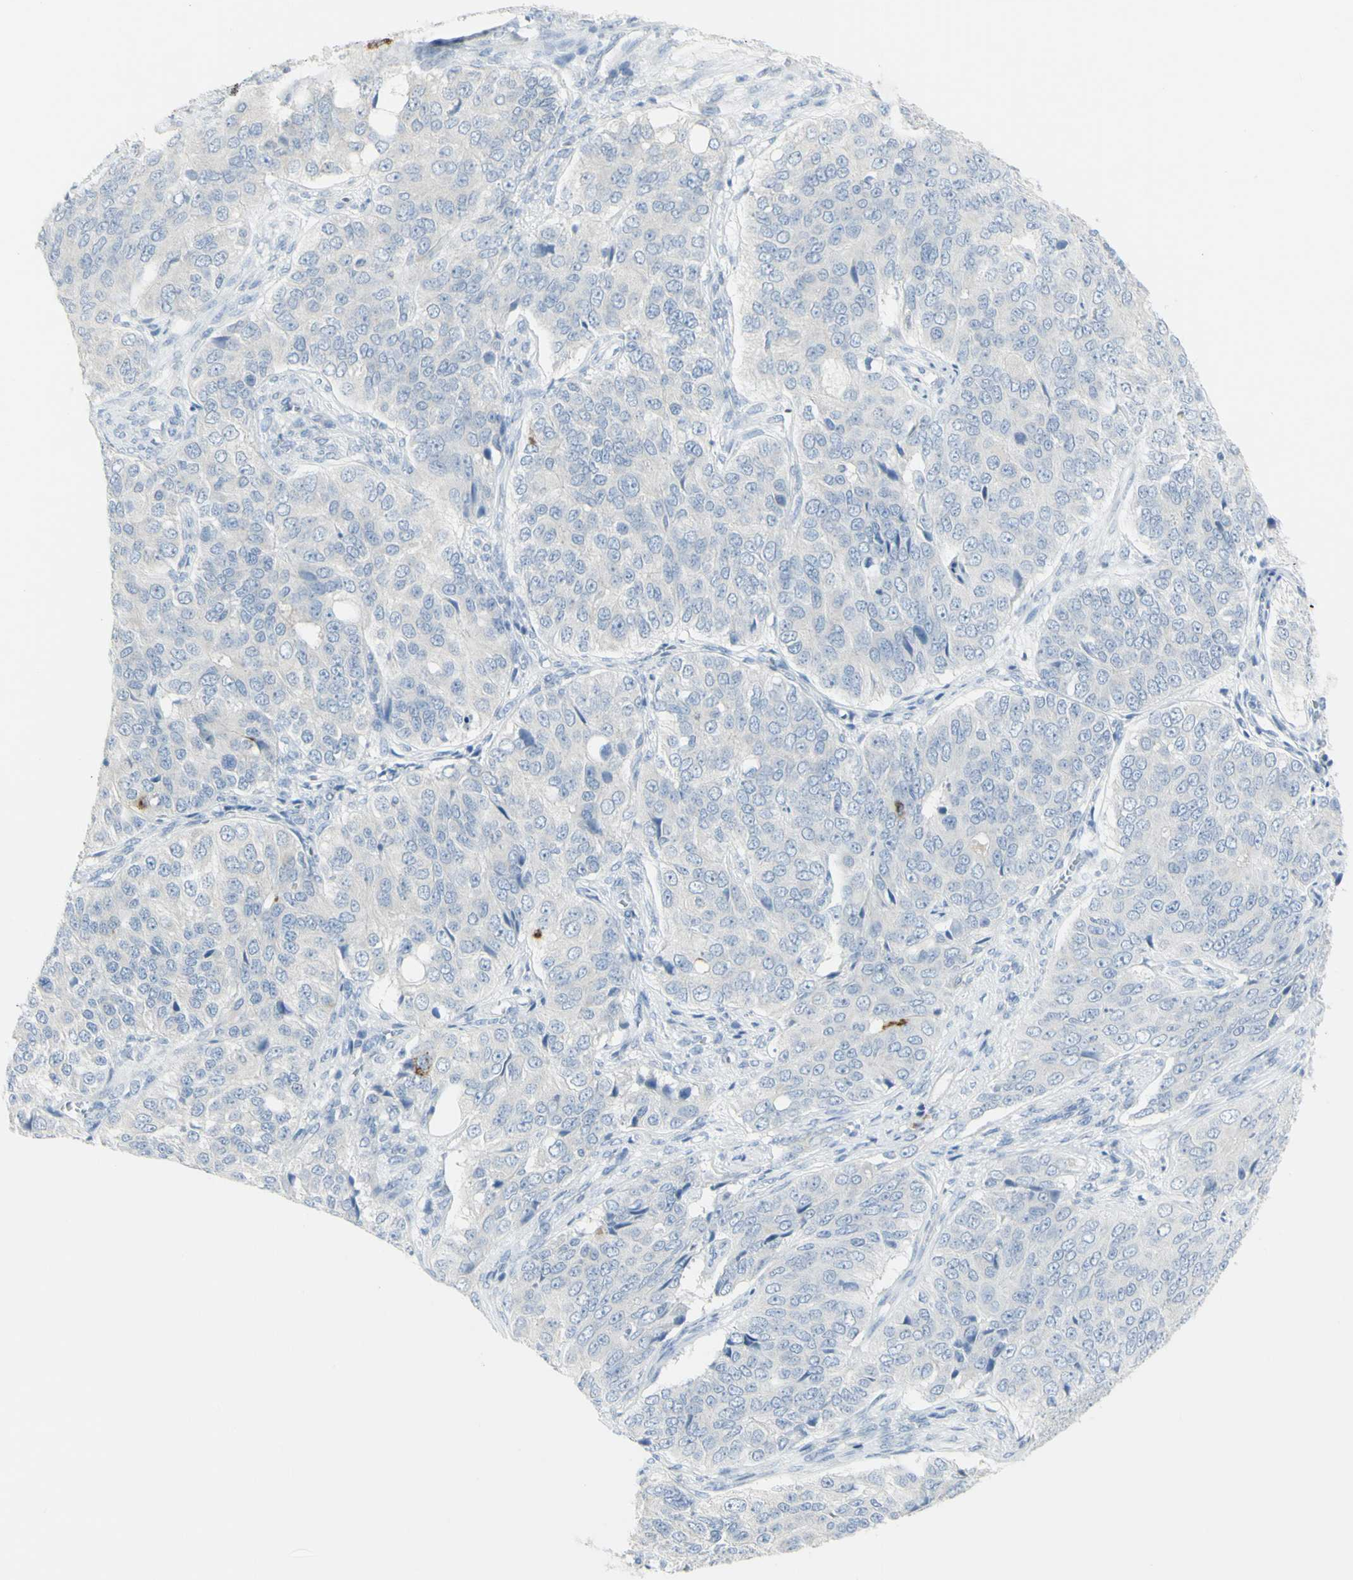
{"staining": {"intensity": "negative", "quantity": "none", "location": "none"}, "tissue": "ovarian cancer", "cell_type": "Tumor cells", "image_type": "cancer", "snomed": [{"axis": "morphology", "description": "Carcinoma, endometroid"}, {"axis": "topography", "description": "Ovary"}], "caption": "Photomicrograph shows no protein staining in tumor cells of ovarian endometroid carcinoma tissue.", "gene": "CD207", "patient": {"sex": "female", "age": 51}}